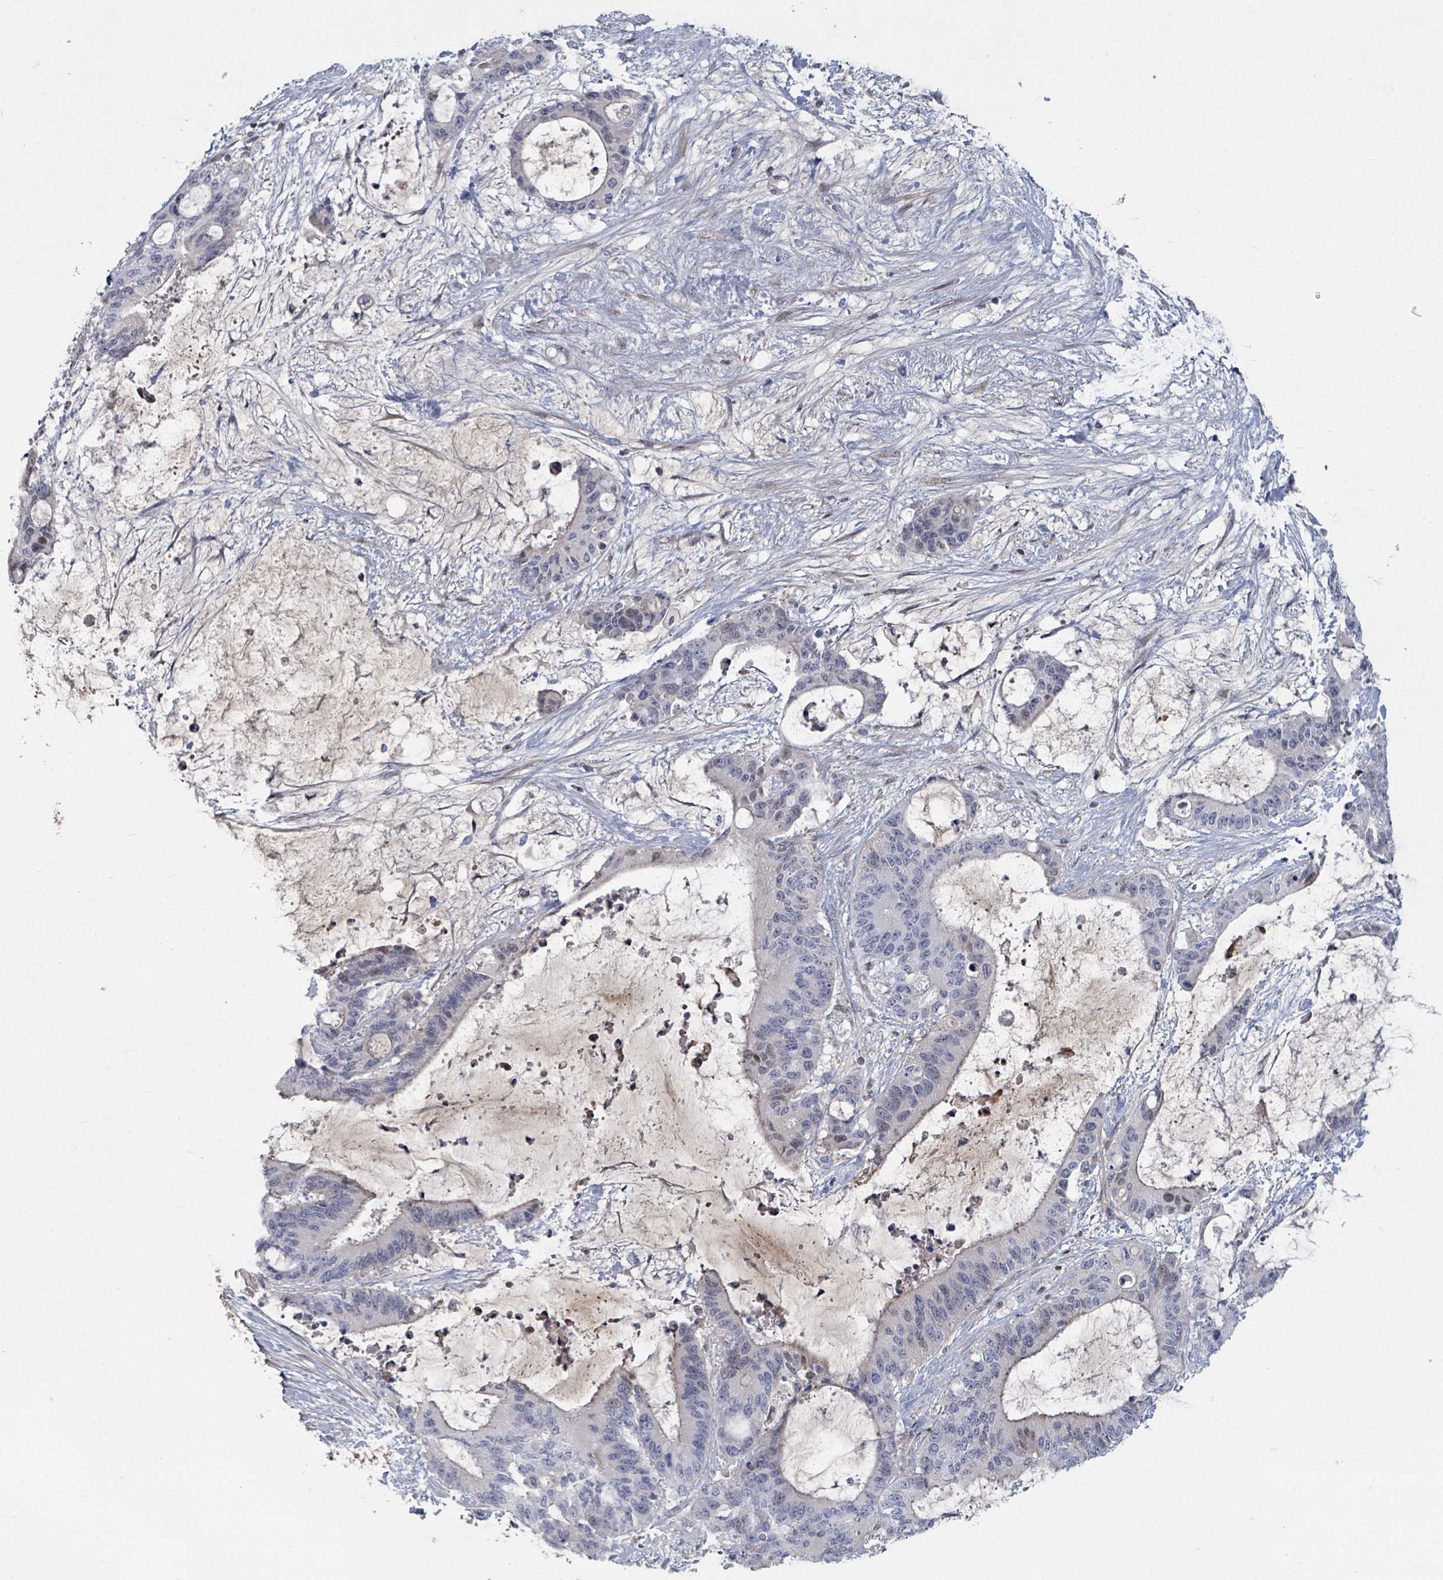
{"staining": {"intensity": "negative", "quantity": "none", "location": "none"}, "tissue": "liver cancer", "cell_type": "Tumor cells", "image_type": "cancer", "snomed": [{"axis": "morphology", "description": "Normal tissue, NOS"}, {"axis": "morphology", "description": "Cholangiocarcinoma"}, {"axis": "topography", "description": "Liver"}, {"axis": "topography", "description": "Peripheral nerve tissue"}], "caption": "Histopathology image shows no protein staining in tumor cells of liver cholangiocarcinoma tissue.", "gene": "GABBR1", "patient": {"sex": "female", "age": 73}}